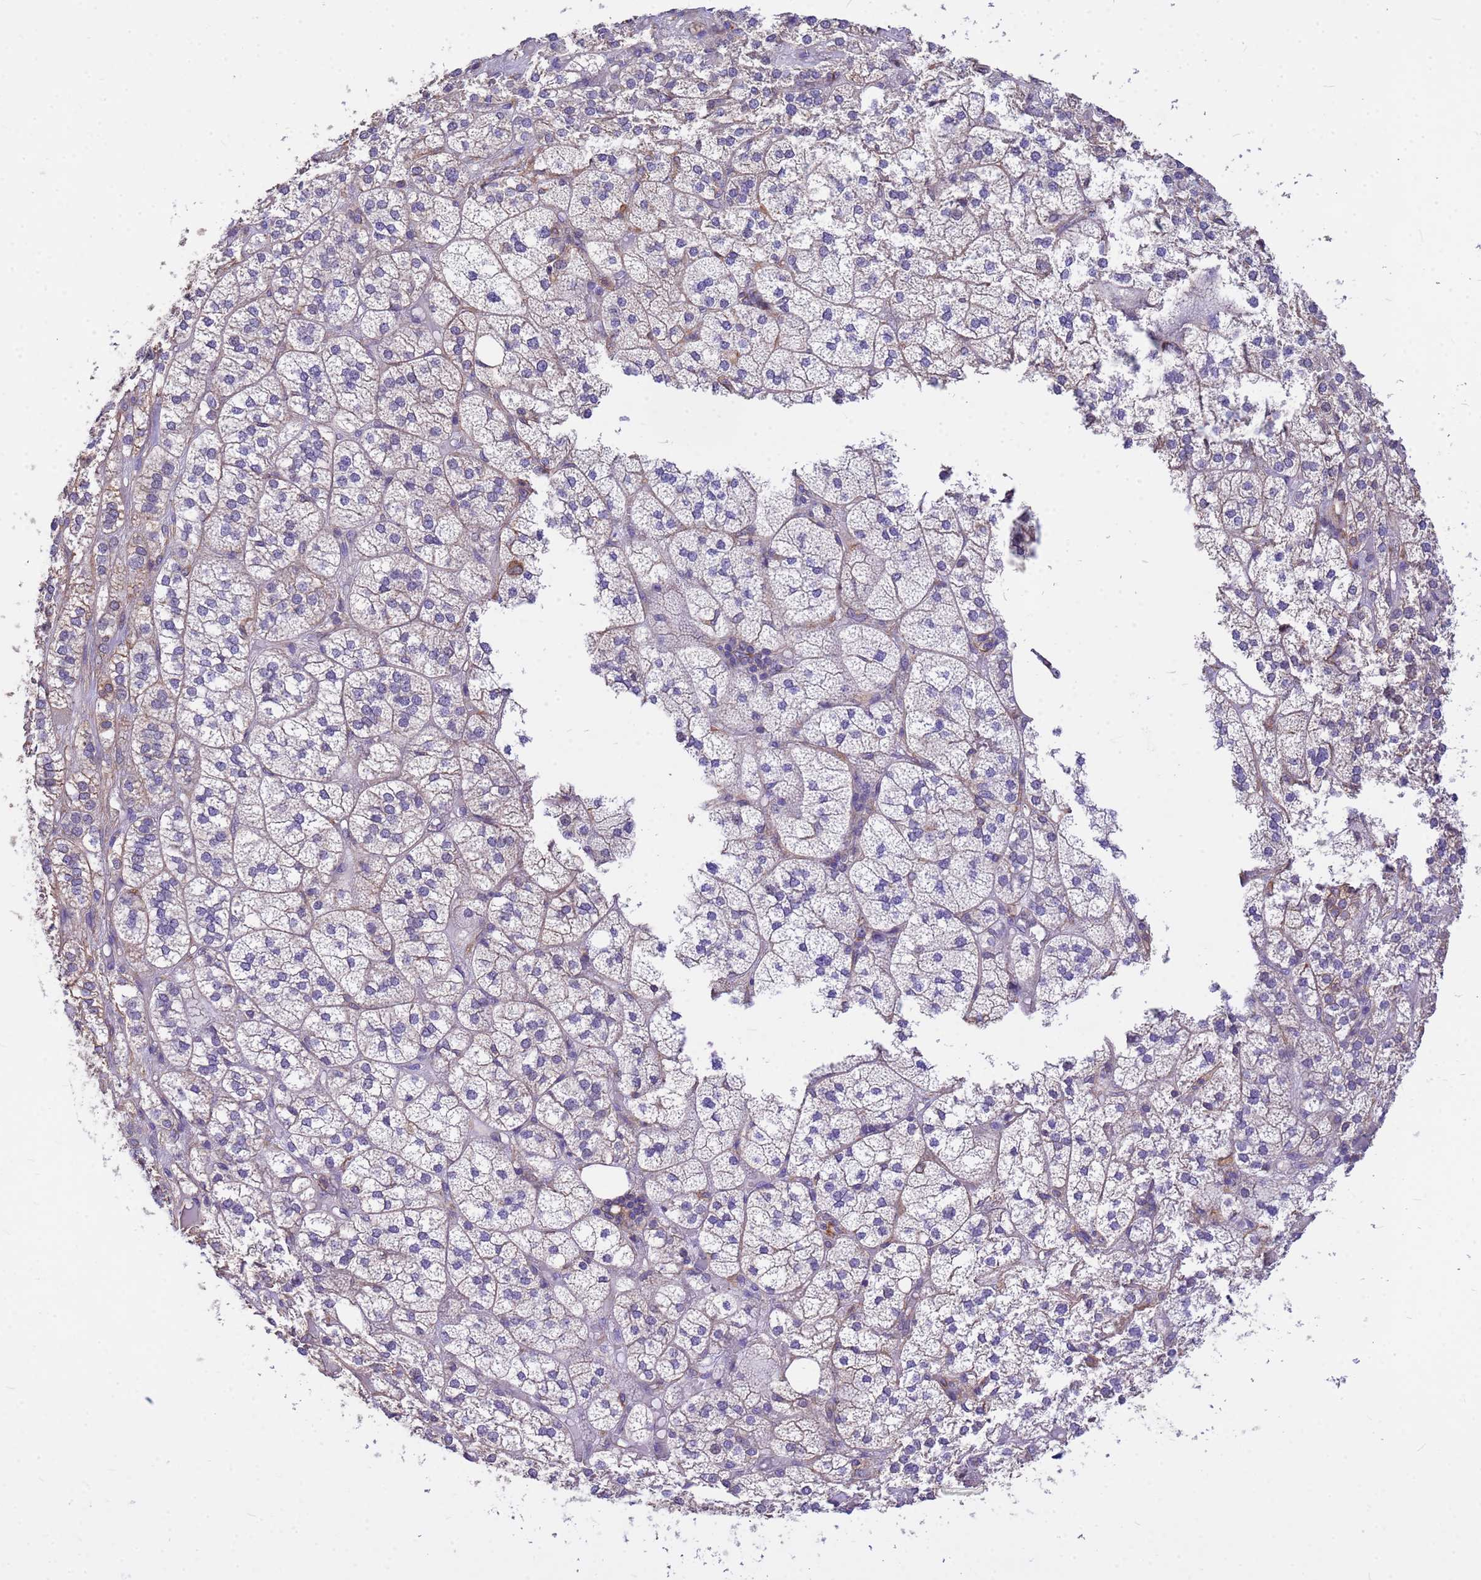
{"staining": {"intensity": "weak", "quantity": "<25%", "location": "cytoplasmic/membranous"}, "tissue": "adrenal gland", "cell_type": "Glandular cells", "image_type": "normal", "snomed": [{"axis": "morphology", "description": "Normal tissue, NOS"}, {"axis": "topography", "description": "Adrenal gland"}], "caption": "There is no significant positivity in glandular cells of adrenal gland. The staining was performed using DAB to visualize the protein expression in brown, while the nuclei were stained in blue with hematoxylin (Magnification: 20x).", "gene": "TCEAL3", "patient": {"sex": "female", "age": 61}}